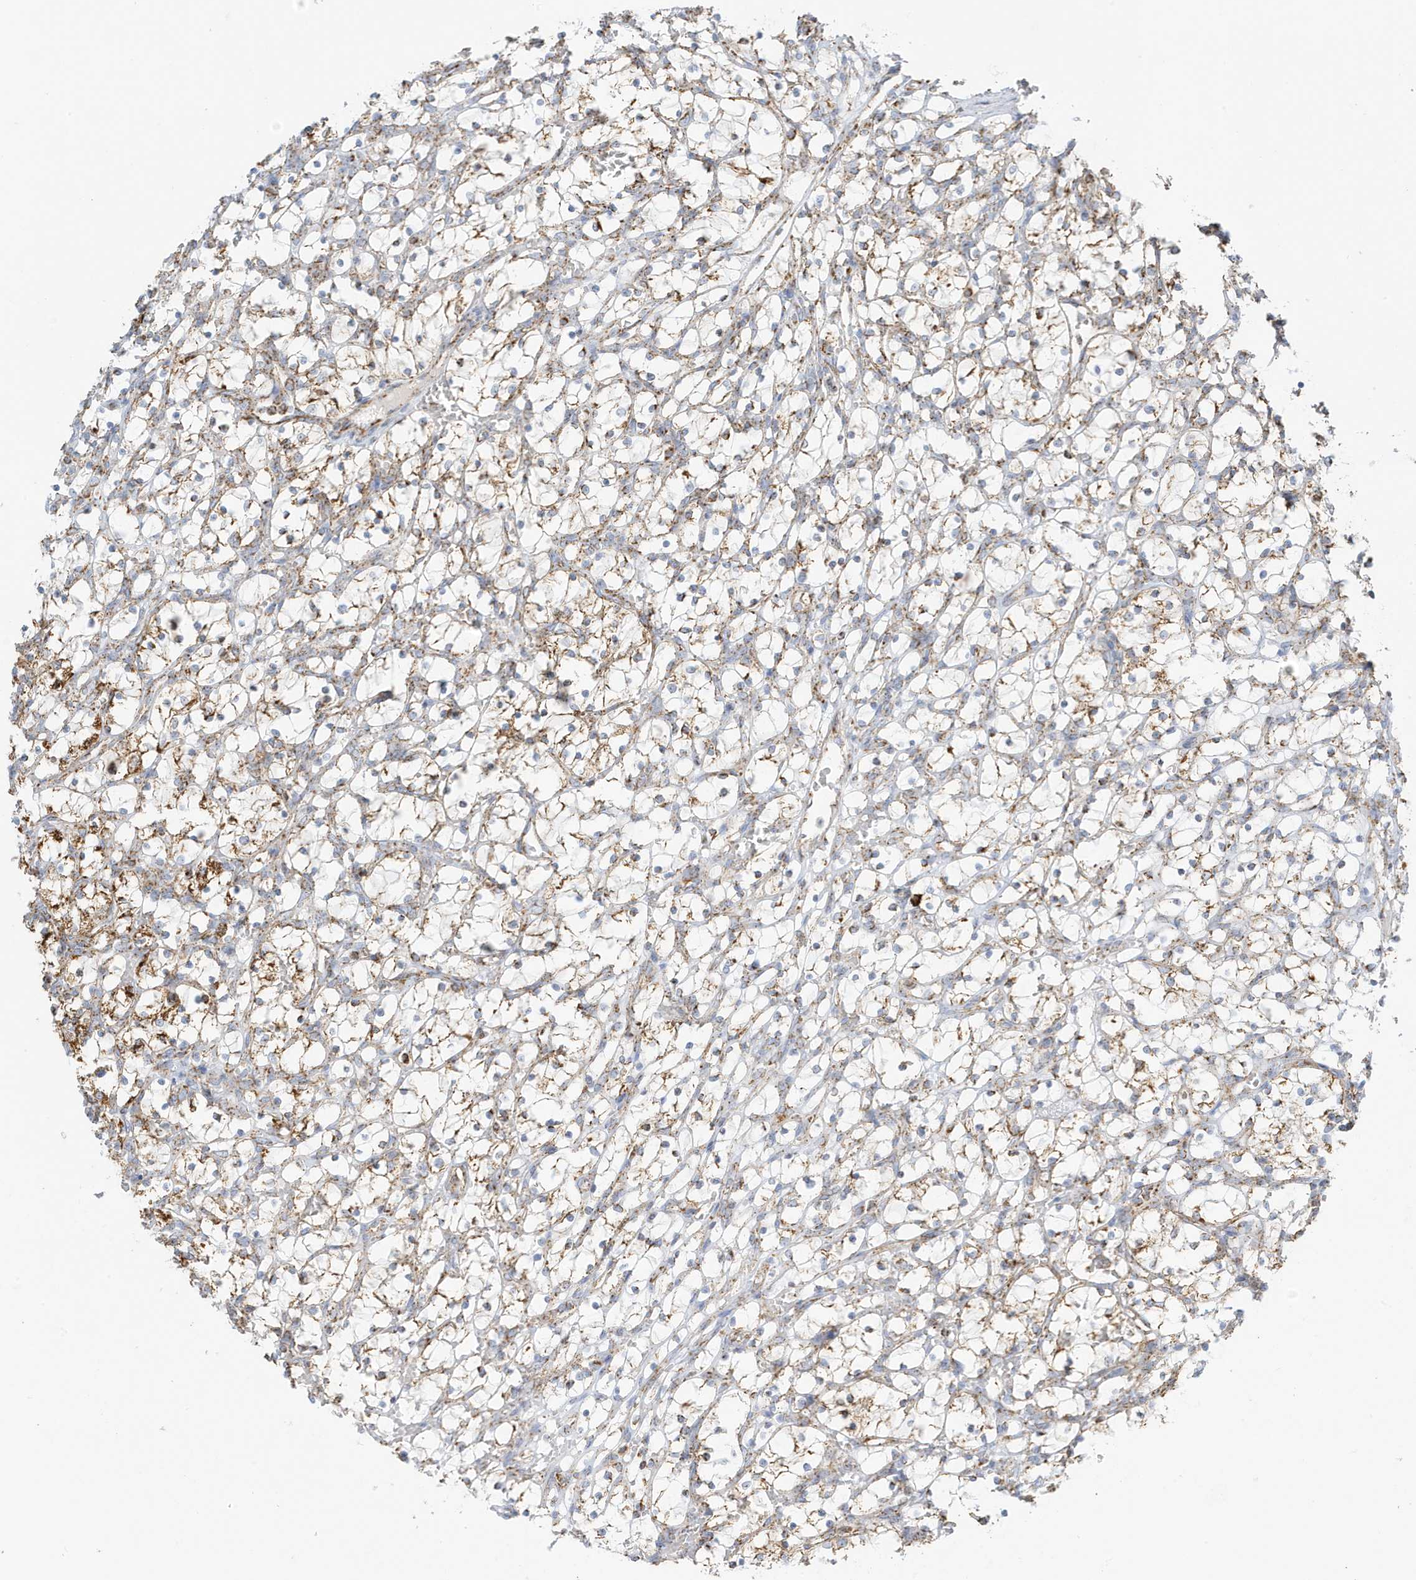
{"staining": {"intensity": "weak", "quantity": ">75%", "location": "cytoplasmic/membranous"}, "tissue": "renal cancer", "cell_type": "Tumor cells", "image_type": "cancer", "snomed": [{"axis": "morphology", "description": "Adenocarcinoma, NOS"}, {"axis": "topography", "description": "Kidney"}], "caption": "Protein expression analysis of human renal adenocarcinoma reveals weak cytoplasmic/membranous expression in about >75% of tumor cells.", "gene": "ATP5ME", "patient": {"sex": "female", "age": 69}}